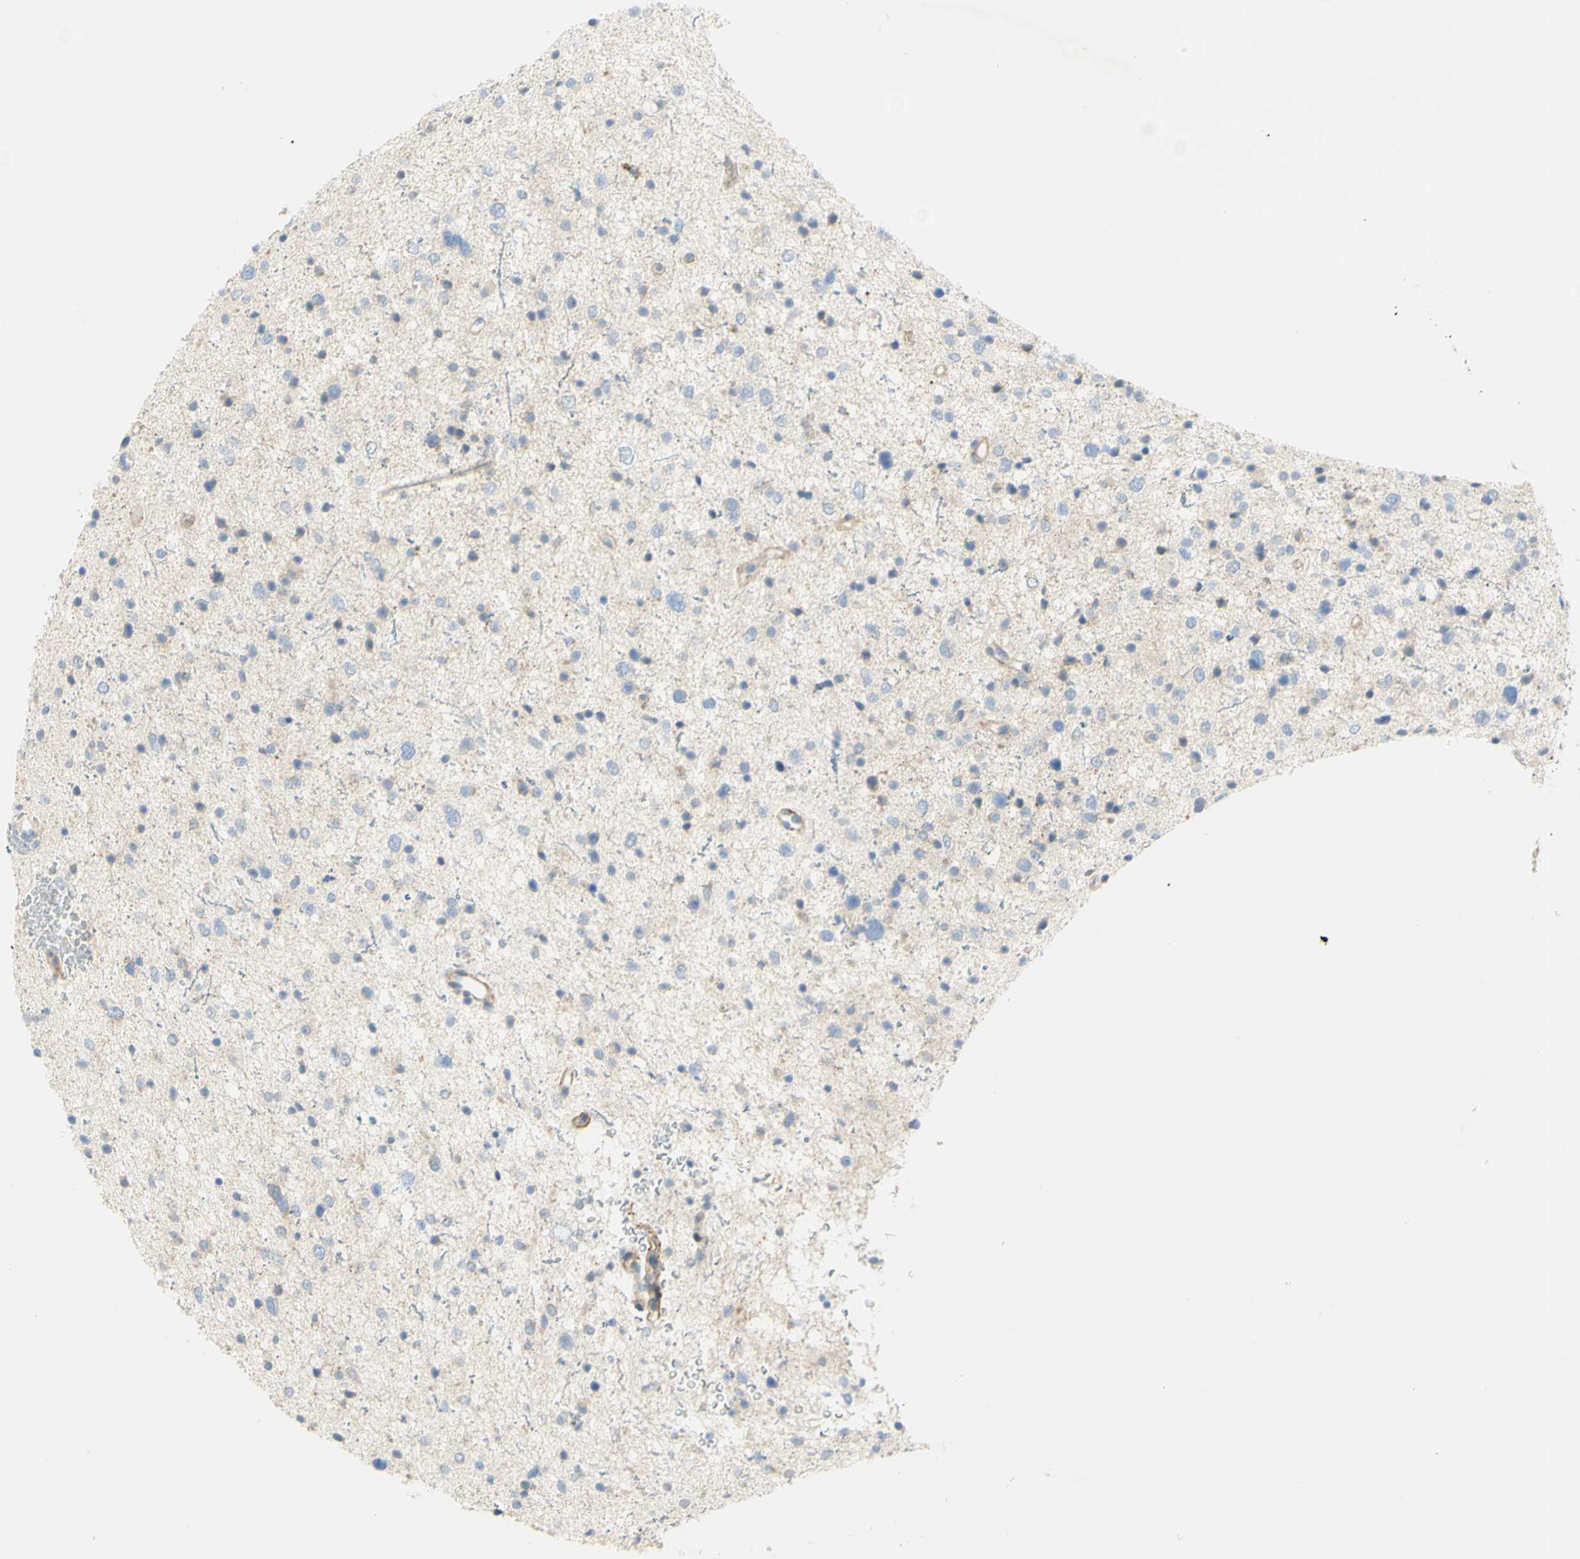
{"staining": {"intensity": "negative", "quantity": "none", "location": "none"}, "tissue": "glioma", "cell_type": "Tumor cells", "image_type": "cancer", "snomed": [{"axis": "morphology", "description": "Glioma, malignant, Low grade"}, {"axis": "topography", "description": "Brain"}], "caption": "Tumor cells are negative for brown protein staining in glioma.", "gene": "GCNT3", "patient": {"sex": "female", "age": 37}}